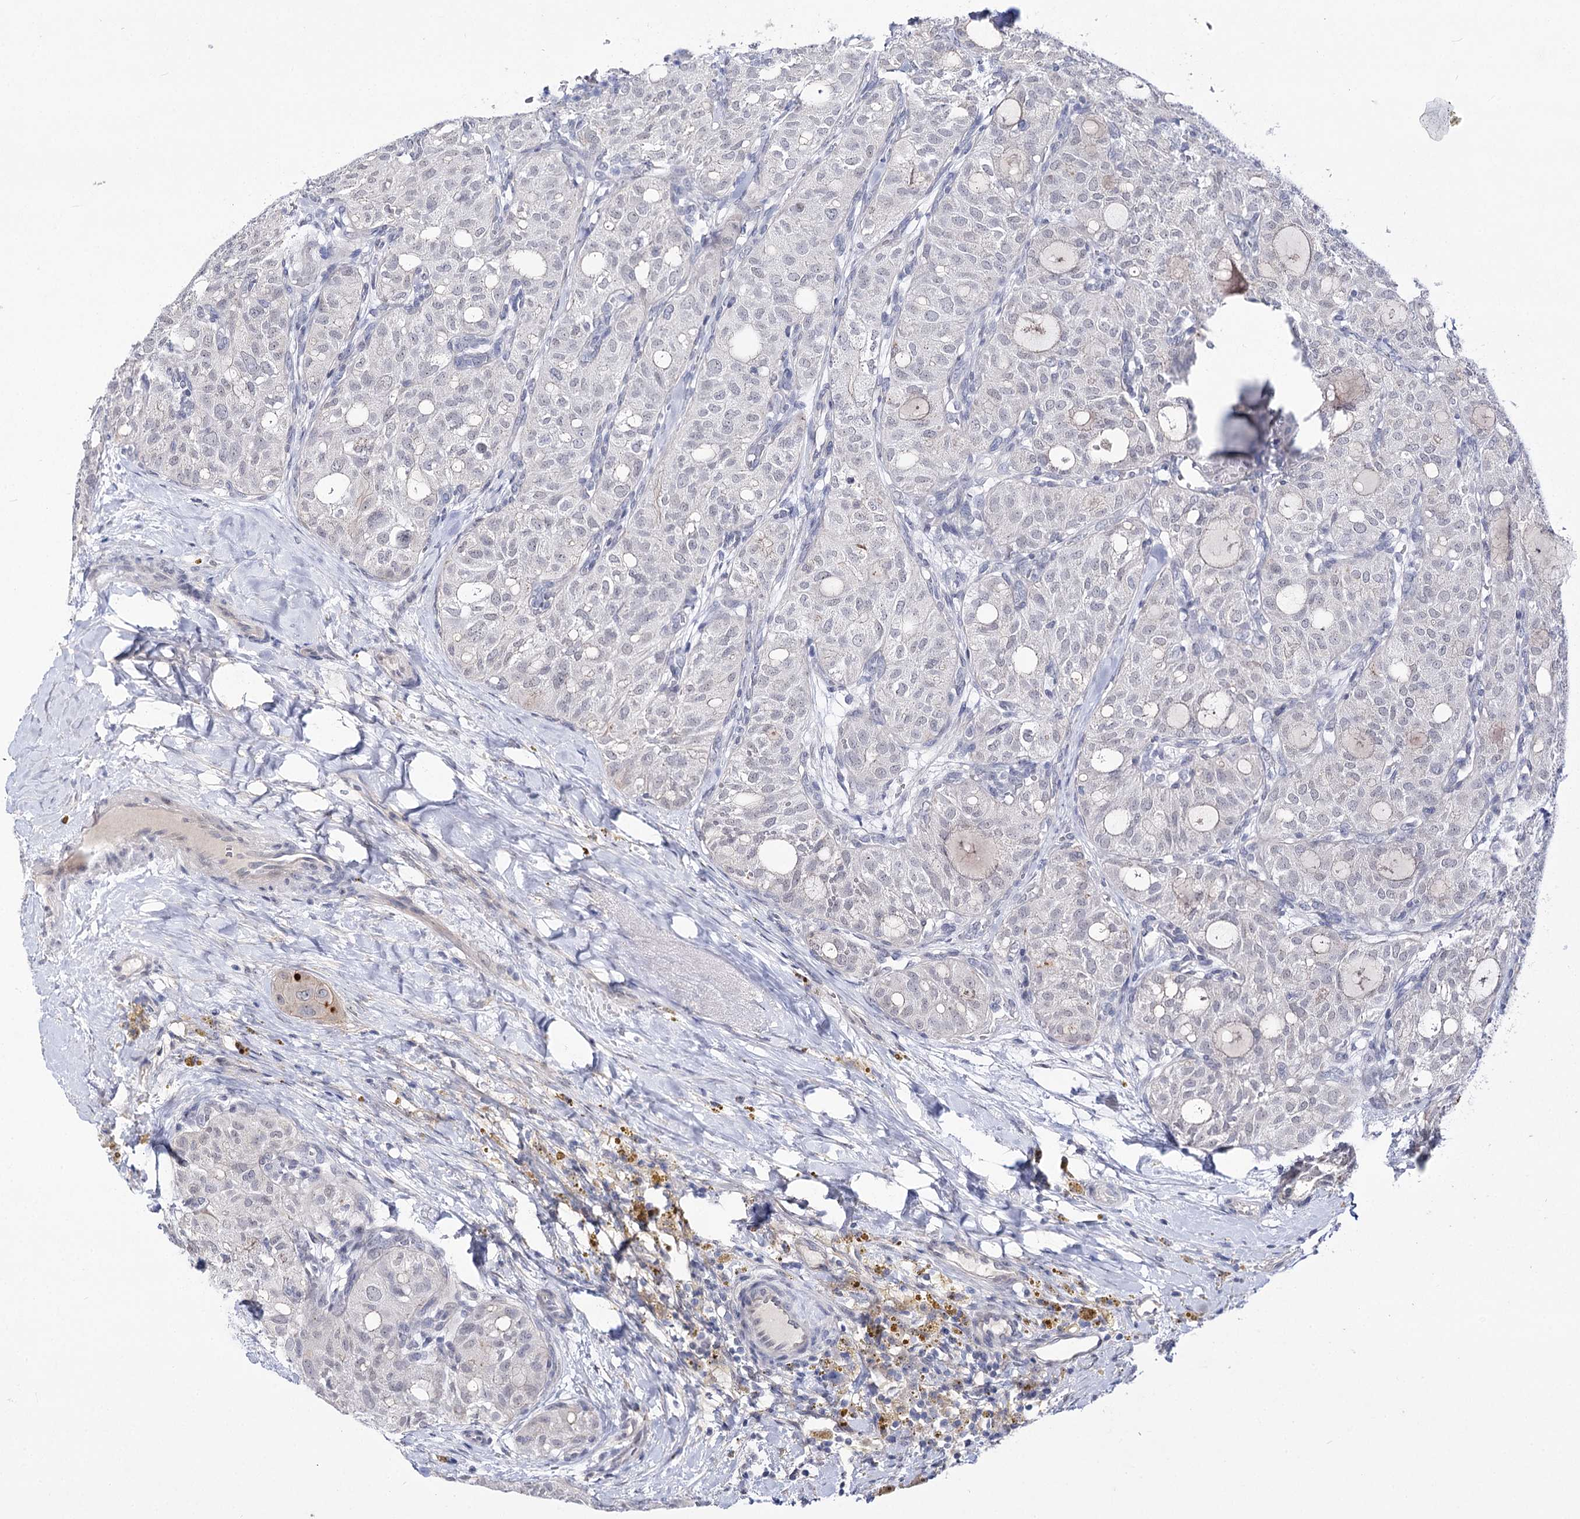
{"staining": {"intensity": "negative", "quantity": "none", "location": "none"}, "tissue": "thyroid cancer", "cell_type": "Tumor cells", "image_type": "cancer", "snomed": [{"axis": "morphology", "description": "Follicular adenoma carcinoma, NOS"}, {"axis": "topography", "description": "Thyroid gland"}], "caption": "This is an IHC photomicrograph of thyroid cancer. There is no expression in tumor cells.", "gene": "ATP10B", "patient": {"sex": "male", "age": 75}}